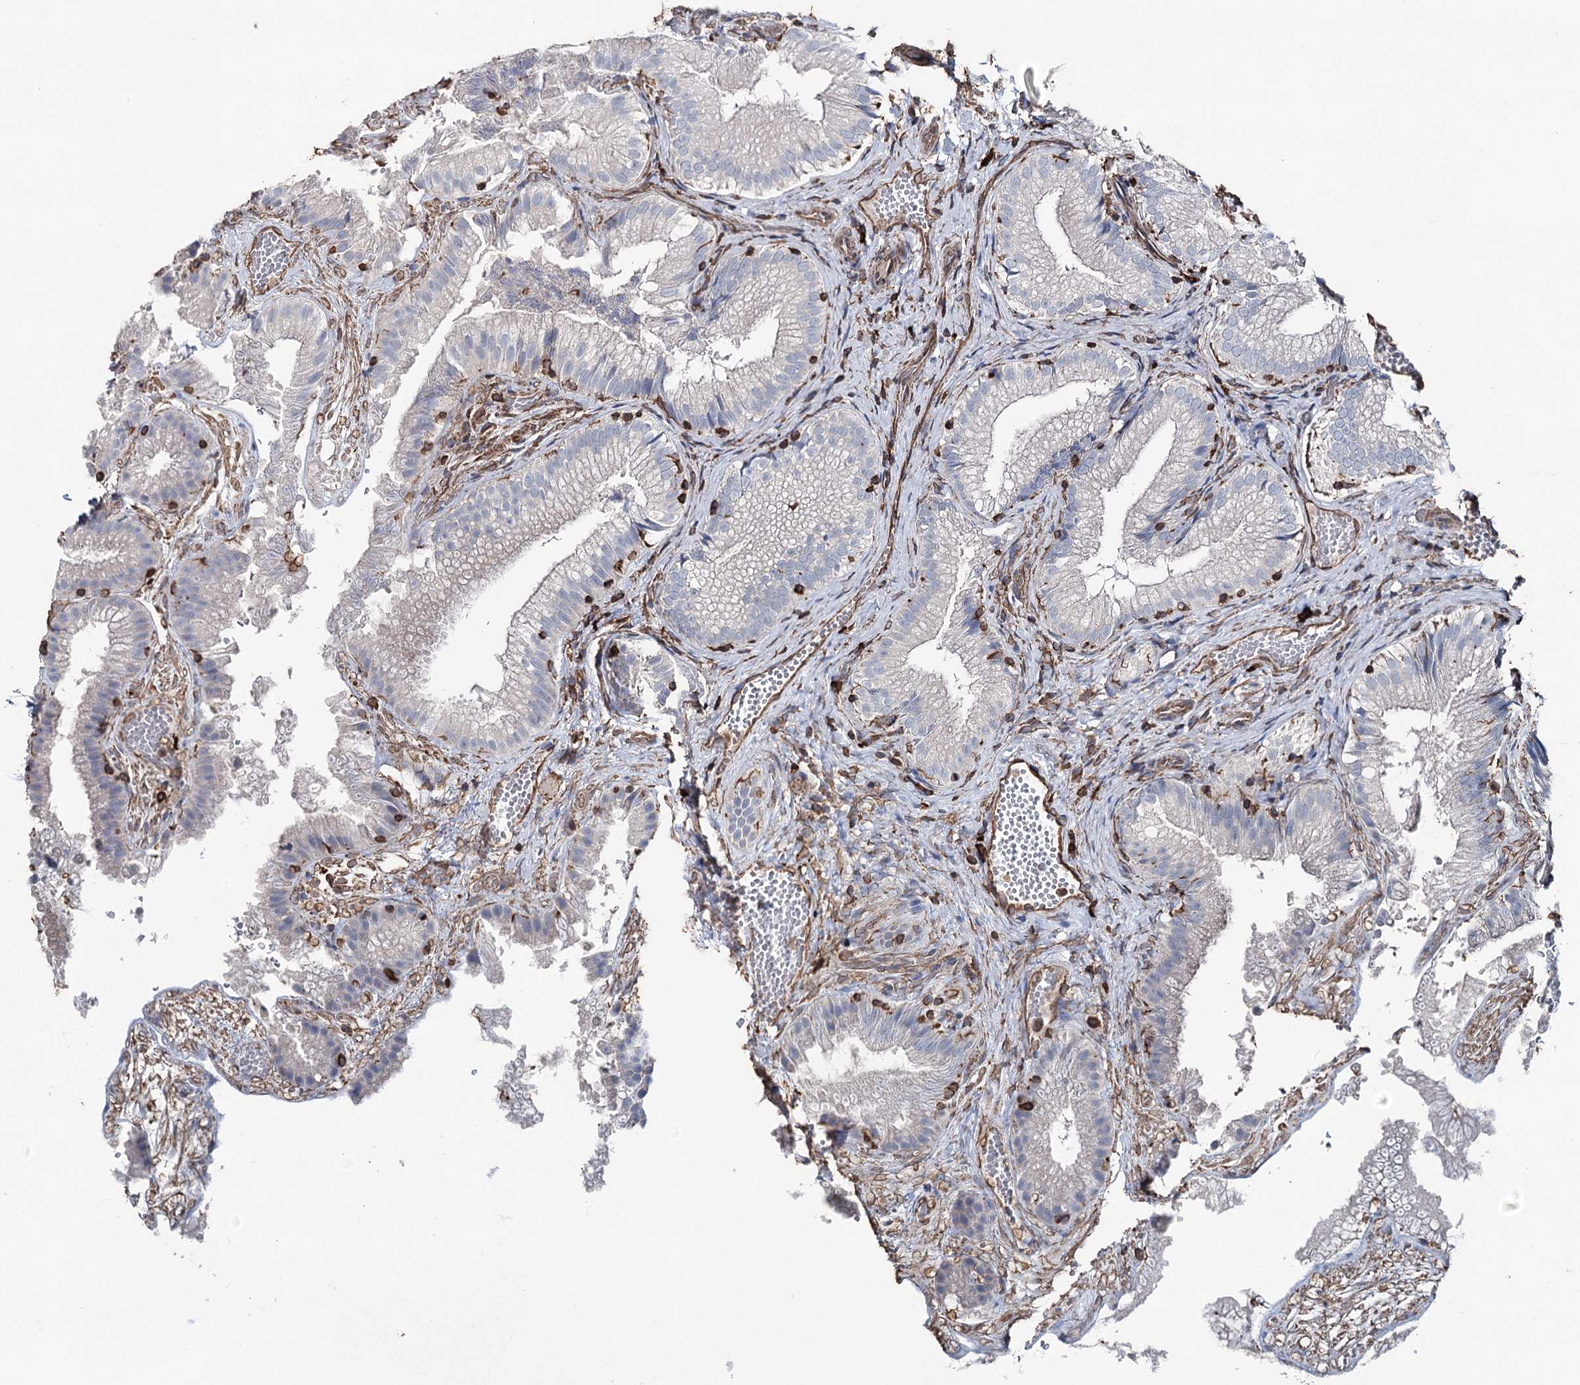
{"staining": {"intensity": "negative", "quantity": "none", "location": "none"}, "tissue": "gallbladder", "cell_type": "Glandular cells", "image_type": "normal", "snomed": [{"axis": "morphology", "description": "Normal tissue, NOS"}, {"axis": "topography", "description": "Gallbladder"}], "caption": "Immunohistochemical staining of benign human gallbladder exhibits no significant expression in glandular cells. The staining is performed using DAB (3,3'-diaminobenzidine) brown chromogen with nuclei counter-stained in using hematoxylin.", "gene": "CLEC4M", "patient": {"sex": "female", "age": 30}}